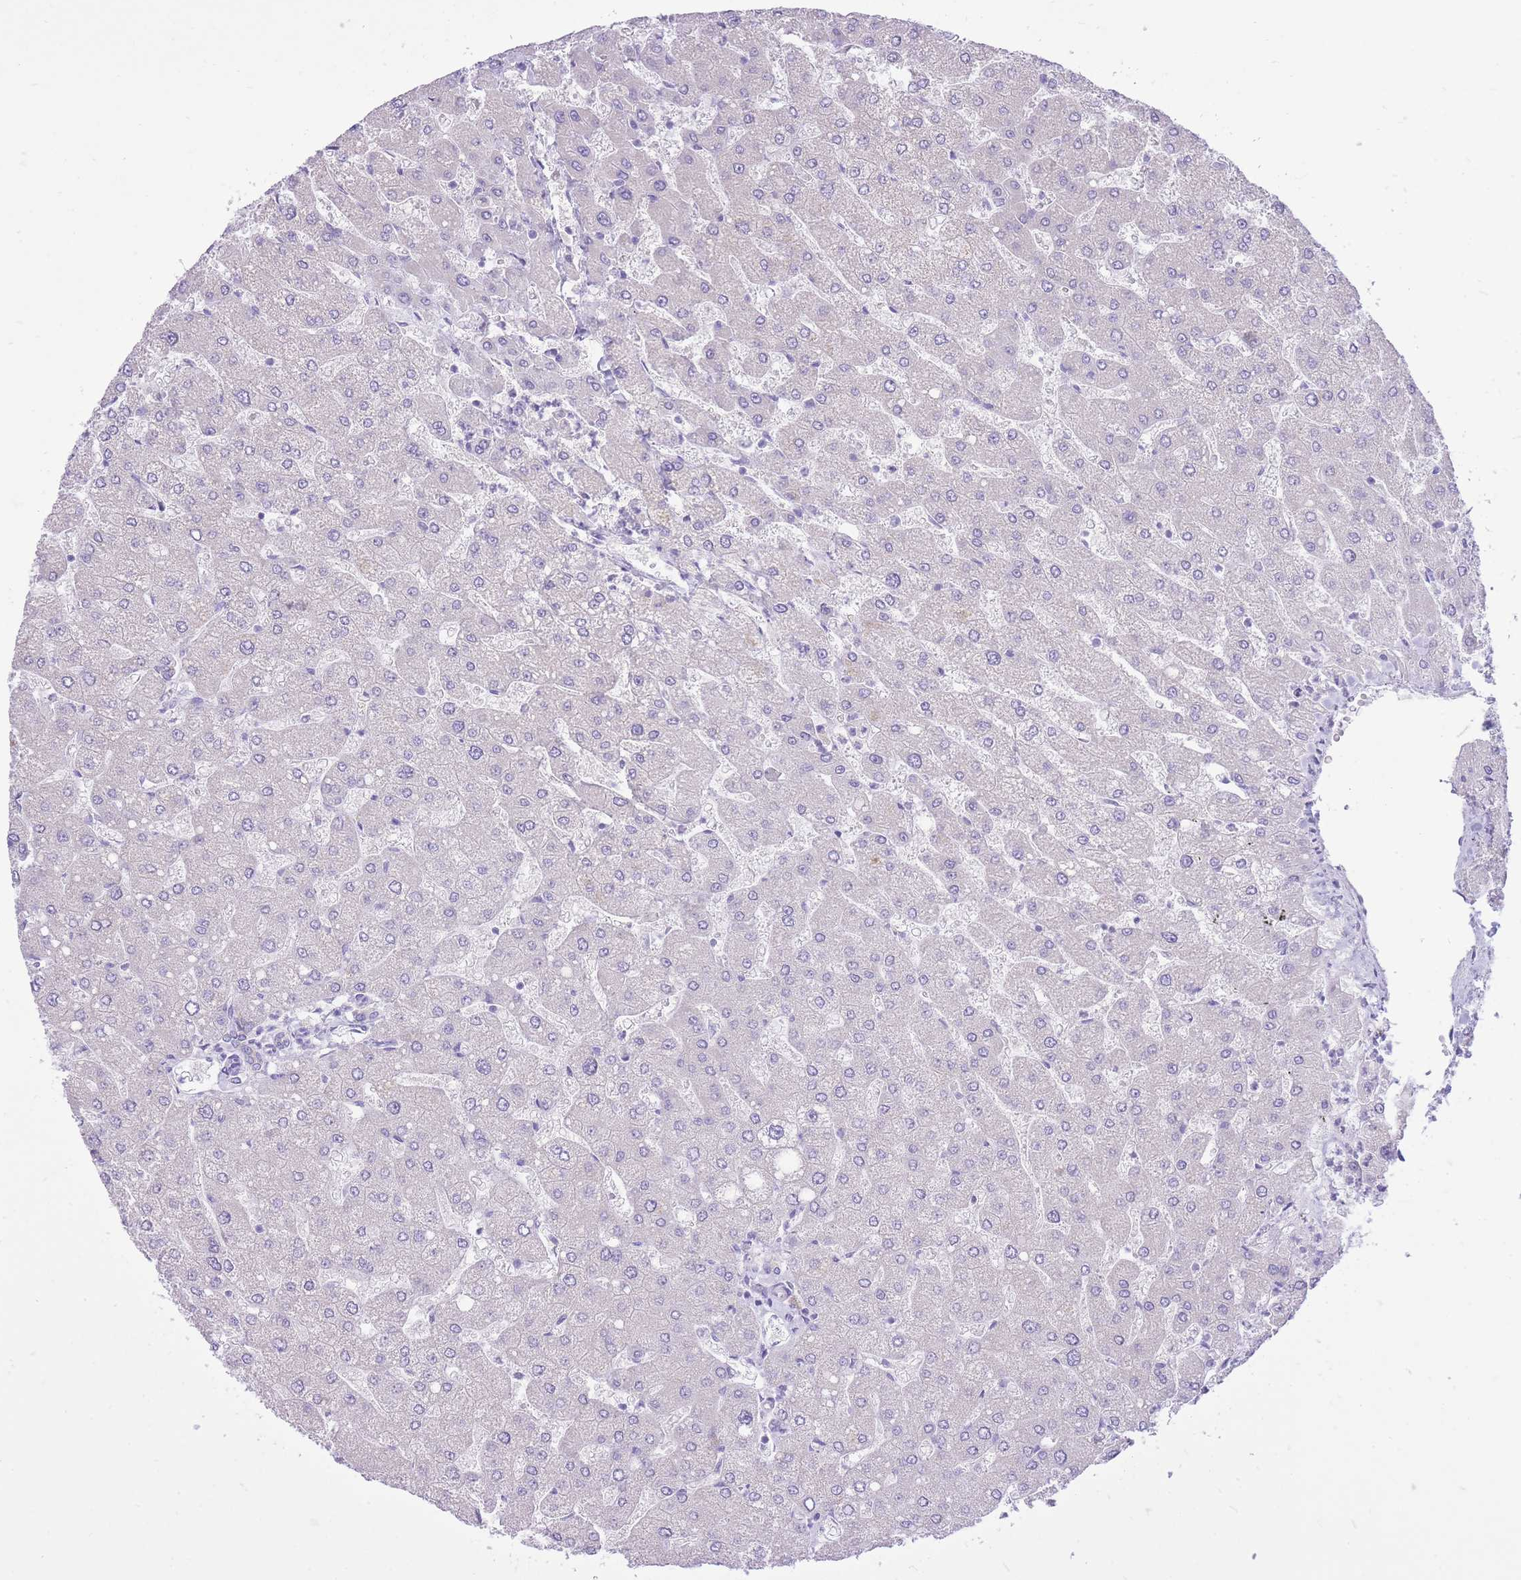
{"staining": {"intensity": "negative", "quantity": "none", "location": "none"}, "tissue": "liver", "cell_type": "Cholangiocytes", "image_type": "normal", "snomed": [{"axis": "morphology", "description": "Normal tissue, NOS"}, {"axis": "topography", "description": "Liver"}], "caption": "This histopathology image is of benign liver stained with IHC to label a protein in brown with the nuclei are counter-stained blue. There is no expression in cholangiocytes. The staining was performed using DAB (3,3'-diaminobenzidine) to visualize the protein expression in brown, while the nuclei were stained in blue with hematoxylin (Magnification: 20x).", "gene": "SLC4A4", "patient": {"sex": "male", "age": 55}}